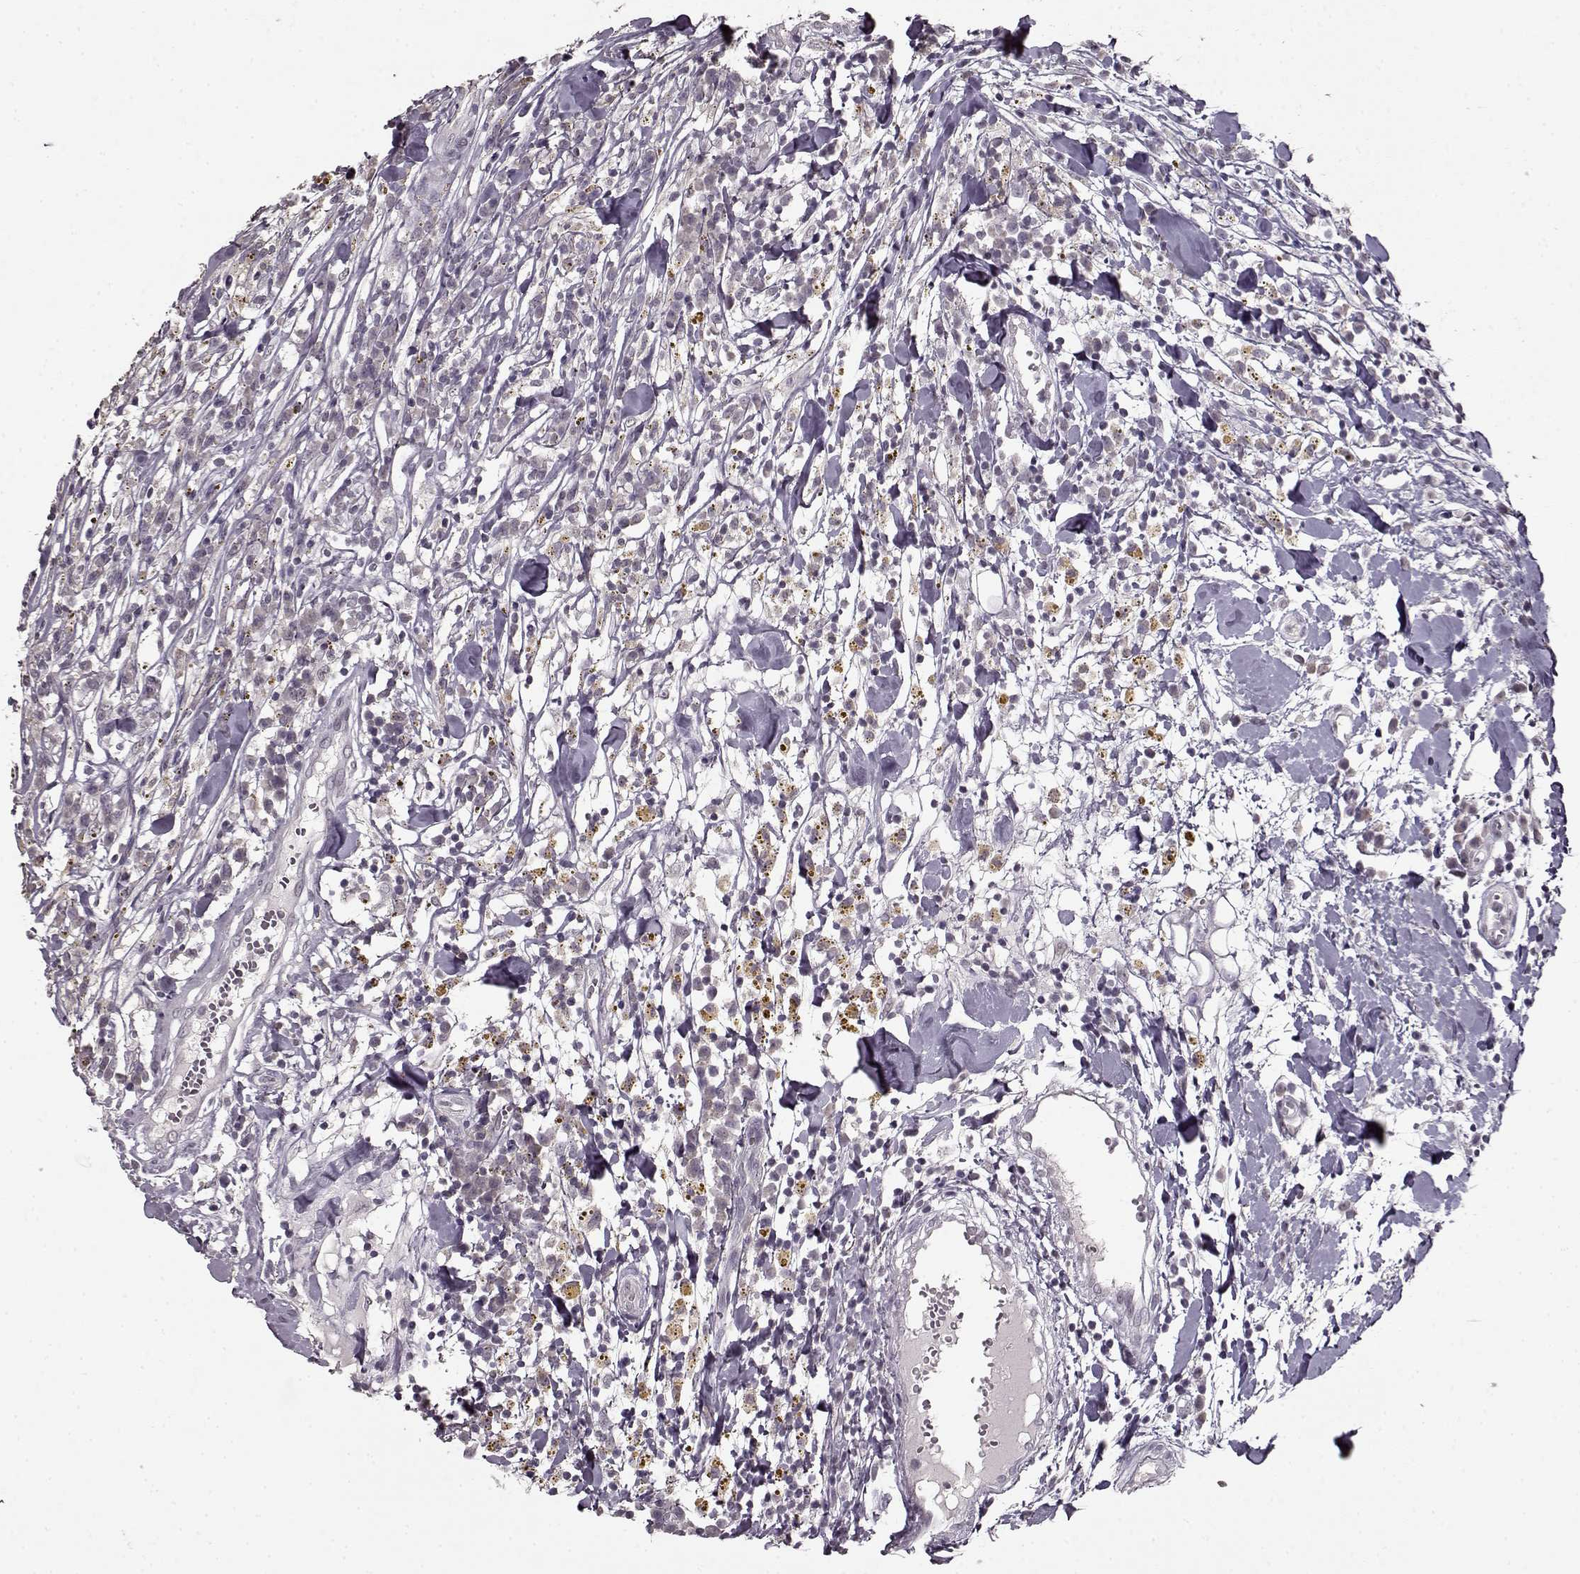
{"staining": {"intensity": "negative", "quantity": "none", "location": "none"}, "tissue": "breast cancer", "cell_type": "Tumor cells", "image_type": "cancer", "snomed": [{"axis": "morphology", "description": "Duct carcinoma"}, {"axis": "topography", "description": "Breast"}], "caption": "DAB immunohistochemical staining of breast invasive ductal carcinoma exhibits no significant positivity in tumor cells. The staining is performed using DAB brown chromogen with nuclei counter-stained in using hematoxylin.", "gene": "RP1L1", "patient": {"sex": "female", "age": 30}}